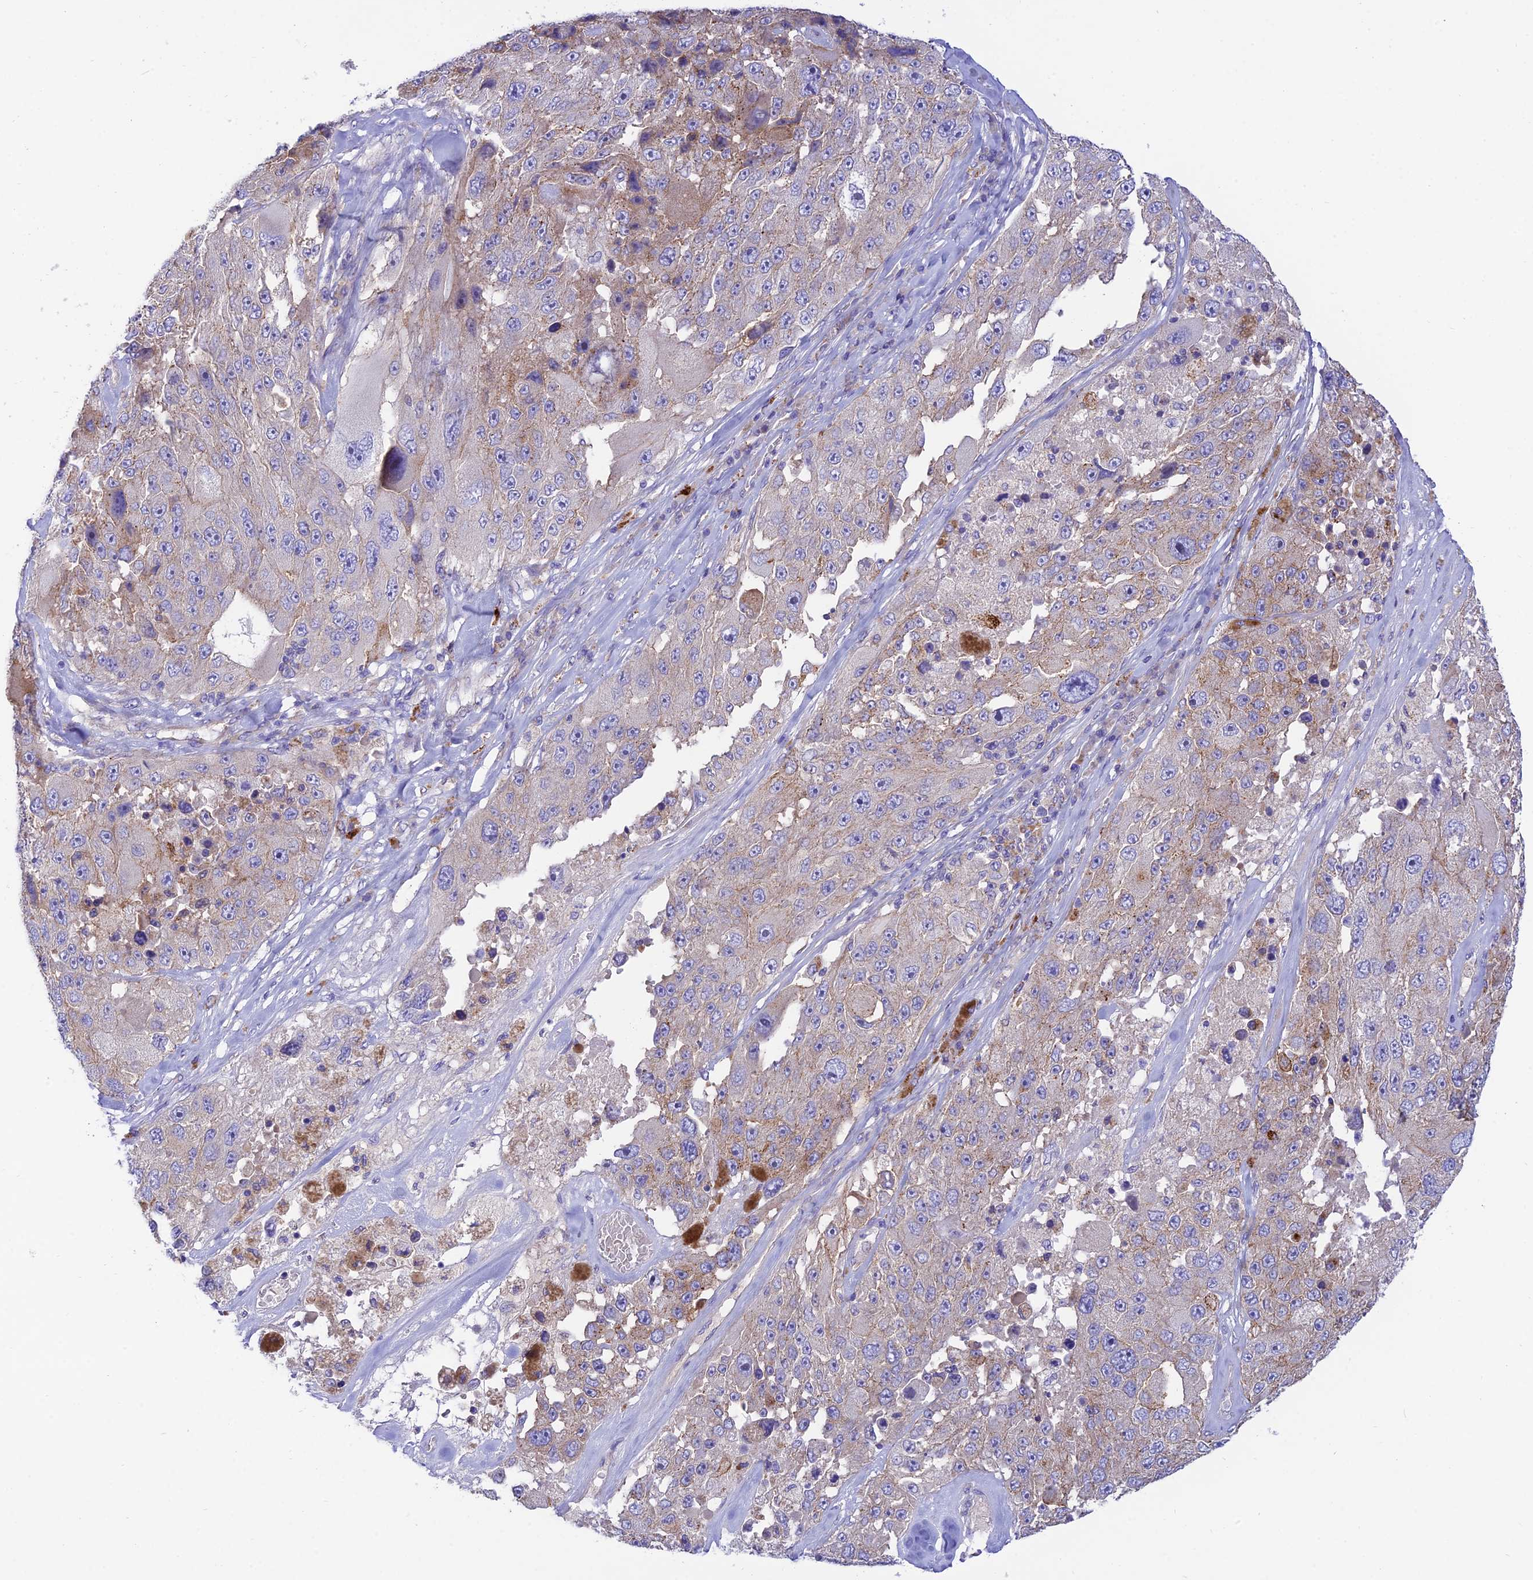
{"staining": {"intensity": "weak", "quantity": "<25%", "location": "cytoplasmic/membranous"}, "tissue": "melanoma", "cell_type": "Tumor cells", "image_type": "cancer", "snomed": [{"axis": "morphology", "description": "Malignant melanoma, Metastatic site"}, {"axis": "topography", "description": "Lymph node"}], "caption": "DAB (3,3'-diaminobenzidine) immunohistochemical staining of malignant melanoma (metastatic site) reveals no significant staining in tumor cells.", "gene": "CCDC157", "patient": {"sex": "male", "age": 62}}